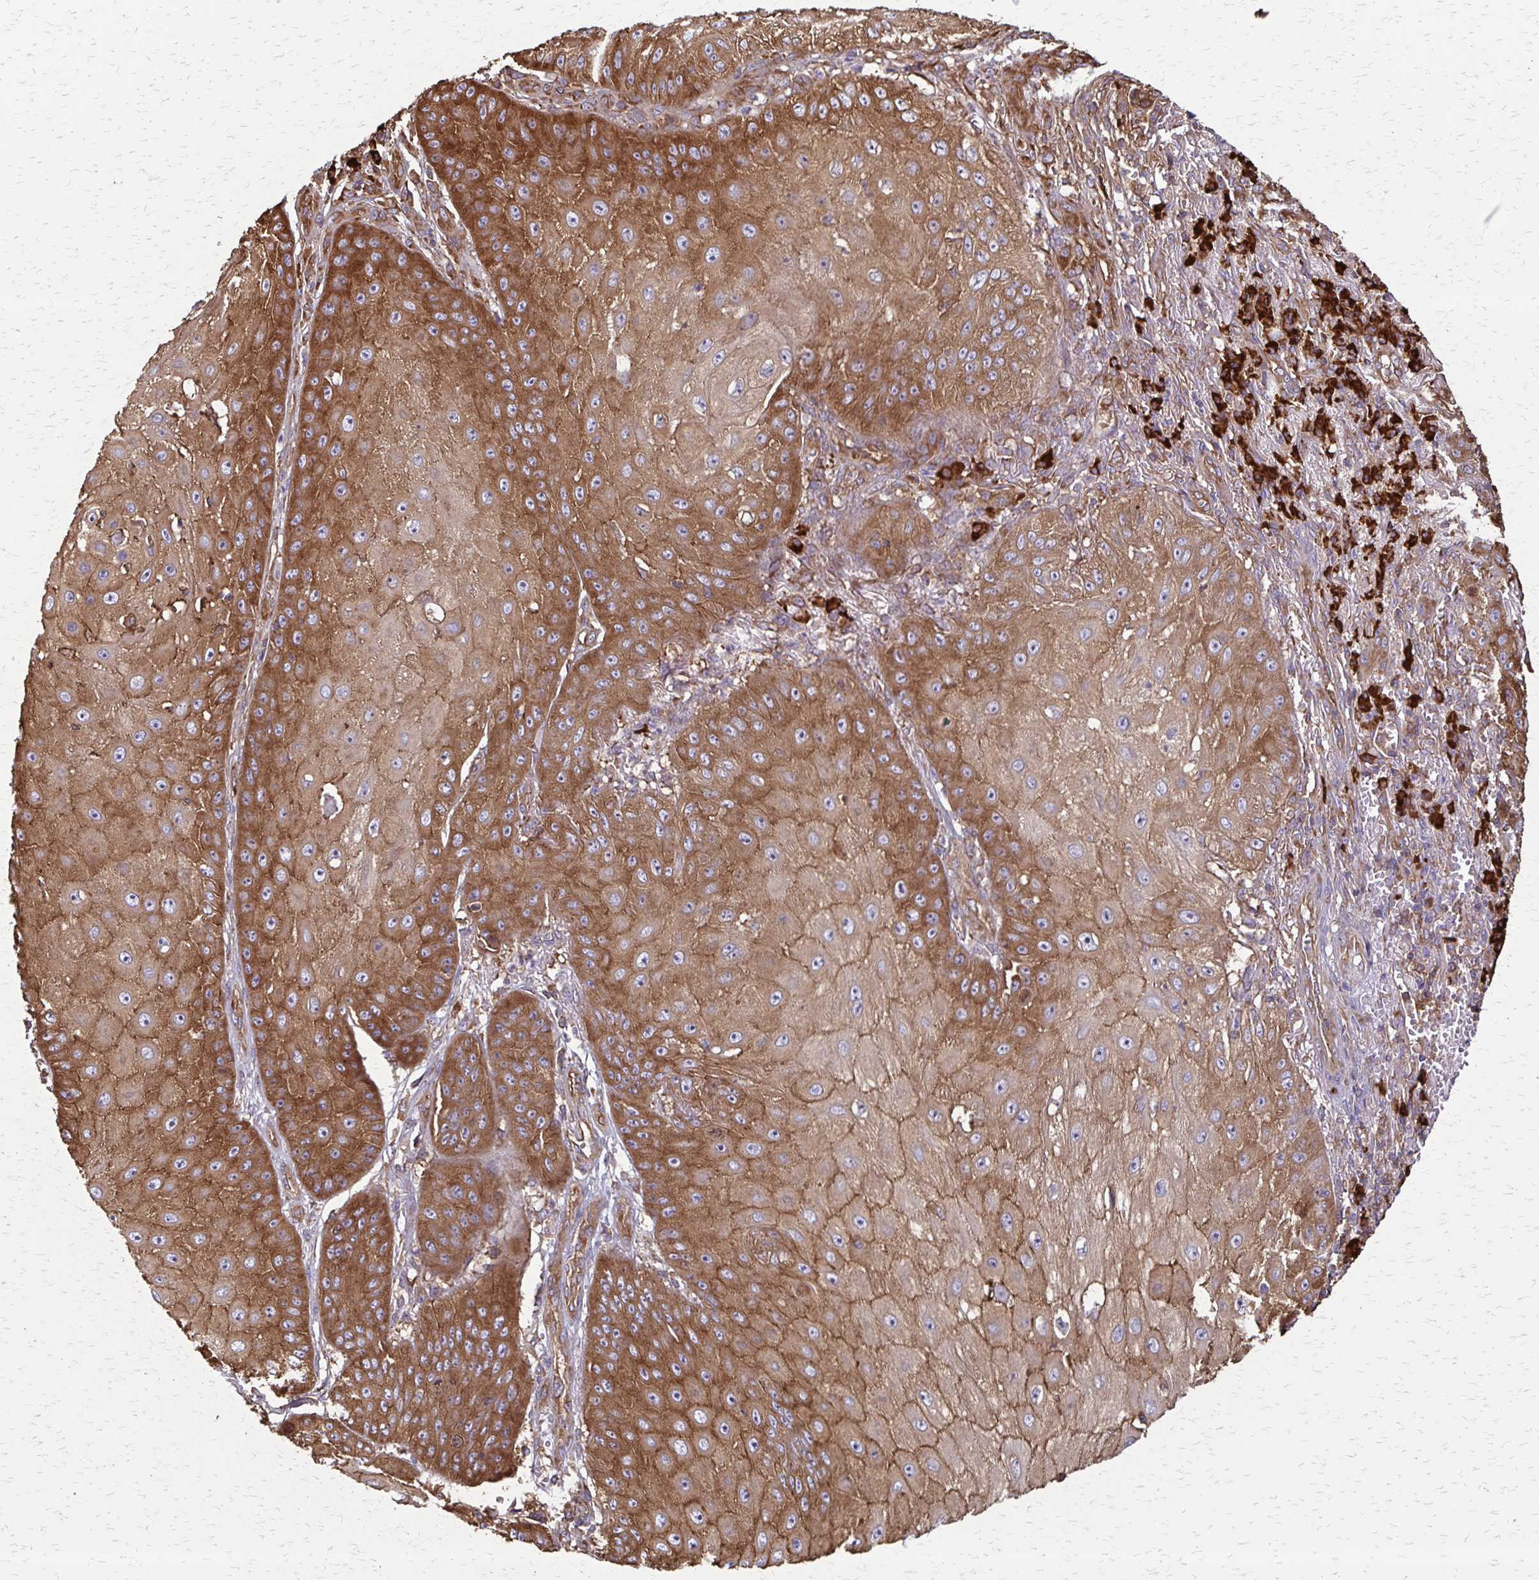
{"staining": {"intensity": "moderate", "quantity": ">75%", "location": "cytoplasmic/membranous"}, "tissue": "skin cancer", "cell_type": "Tumor cells", "image_type": "cancer", "snomed": [{"axis": "morphology", "description": "Squamous cell carcinoma, NOS"}, {"axis": "topography", "description": "Skin"}], "caption": "Moderate cytoplasmic/membranous protein positivity is identified in about >75% of tumor cells in skin squamous cell carcinoma. The protein of interest is shown in brown color, while the nuclei are stained blue.", "gene": "EEF2", "patient": {"sex": "male", "age": 70}}